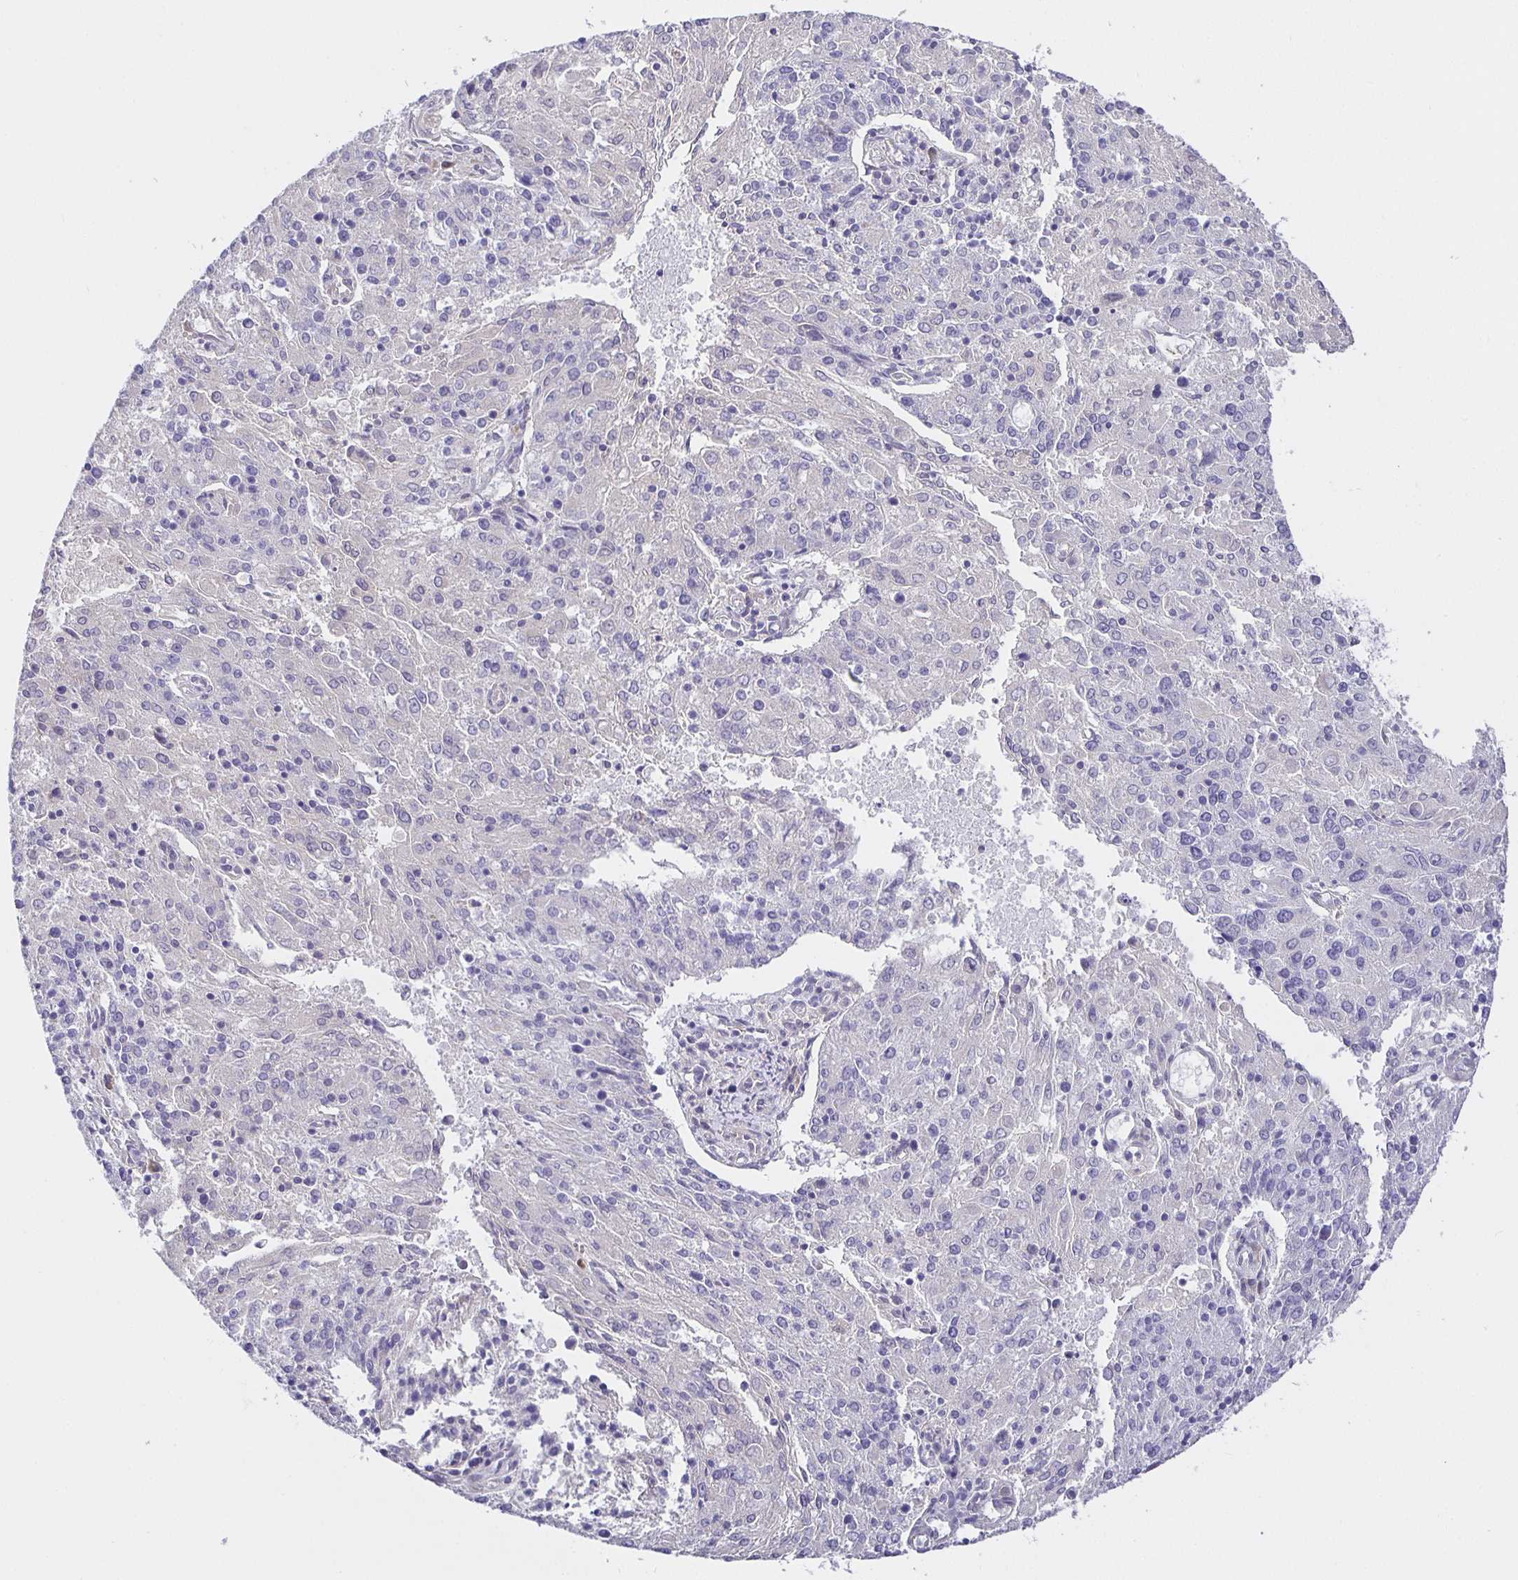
{"staining": {"intensity": "negative", "quantity": "none", "location": "none"}, "tissue": "endometrial cancer", "cell_type": "Tumor cells", "image_type": "cancer", "snomed": [{"axis": "morphology", "description": "Adenocarcinoma, NOS"}, {"axis": "topography", "description": "Endometrium"}], "caption": "Immunohistochemistry (IHC) of human endometrial adenocarcinoma shows no positivity in tumor cells.", "gene": "OPALIN", "patient": {"sex": "female", "age": 82}}